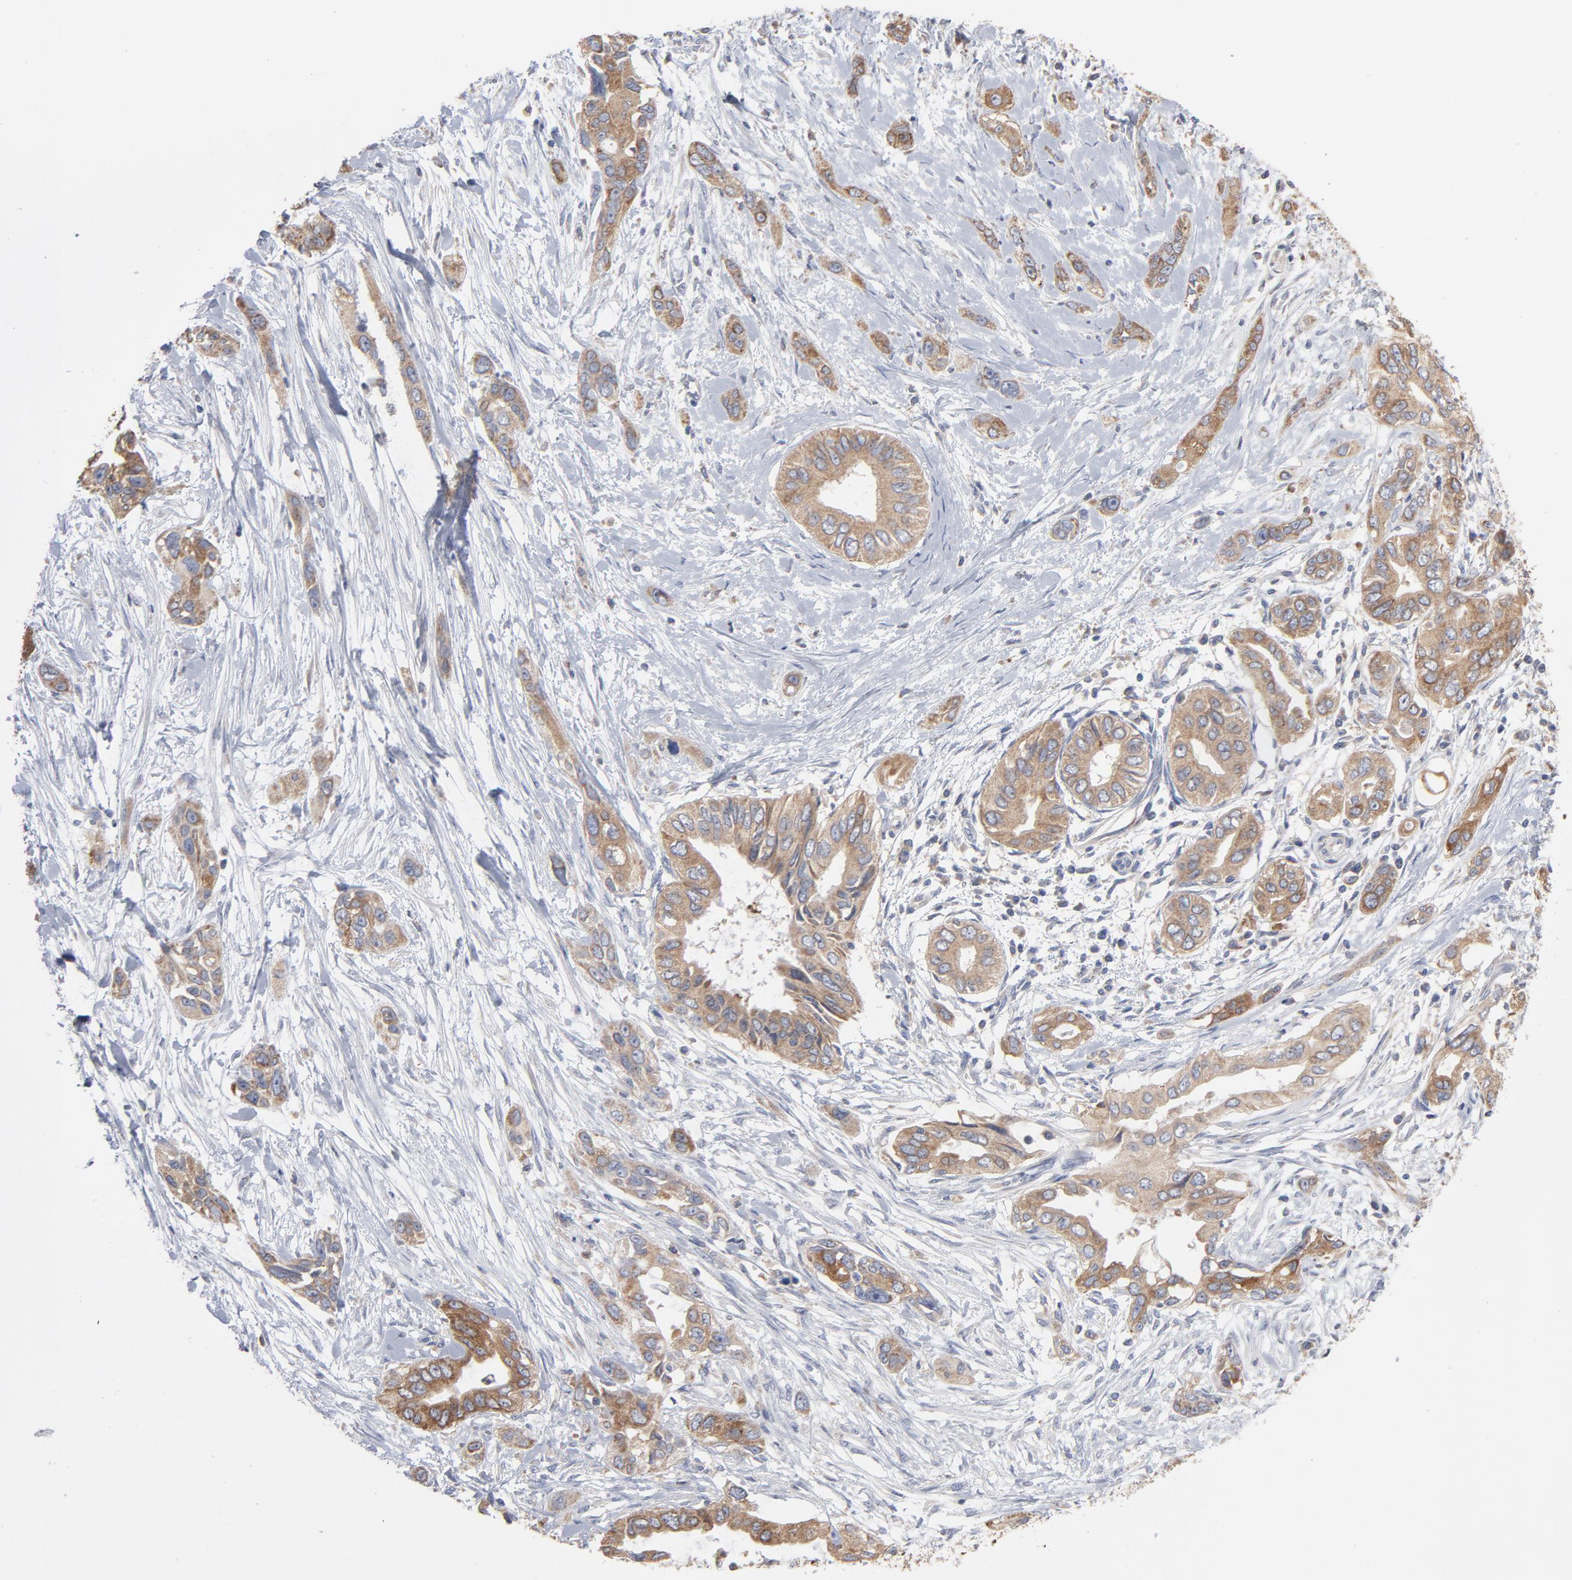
{"staining": {"intensity": "moderate", "quantity": ">75%", "location": "cytoplasmic/membranous"}, "tissue": "pancreatic cancer", "cell_type": "Tumor cells", "image_type": "cancer", "snomed": [{"axis": "morphology", "description": "Adenocarcinoma, NOS"}, {"axis": "topography", "description": "Pancreas"}], "caption": "A brown stain labels moderate cytoplasmic/membranous staining of a protein in adenocarcinoma (pancreatic) tumor cells.", "gene": "PPFIBP2", "patient": {"sex": "female", "age": 60}}